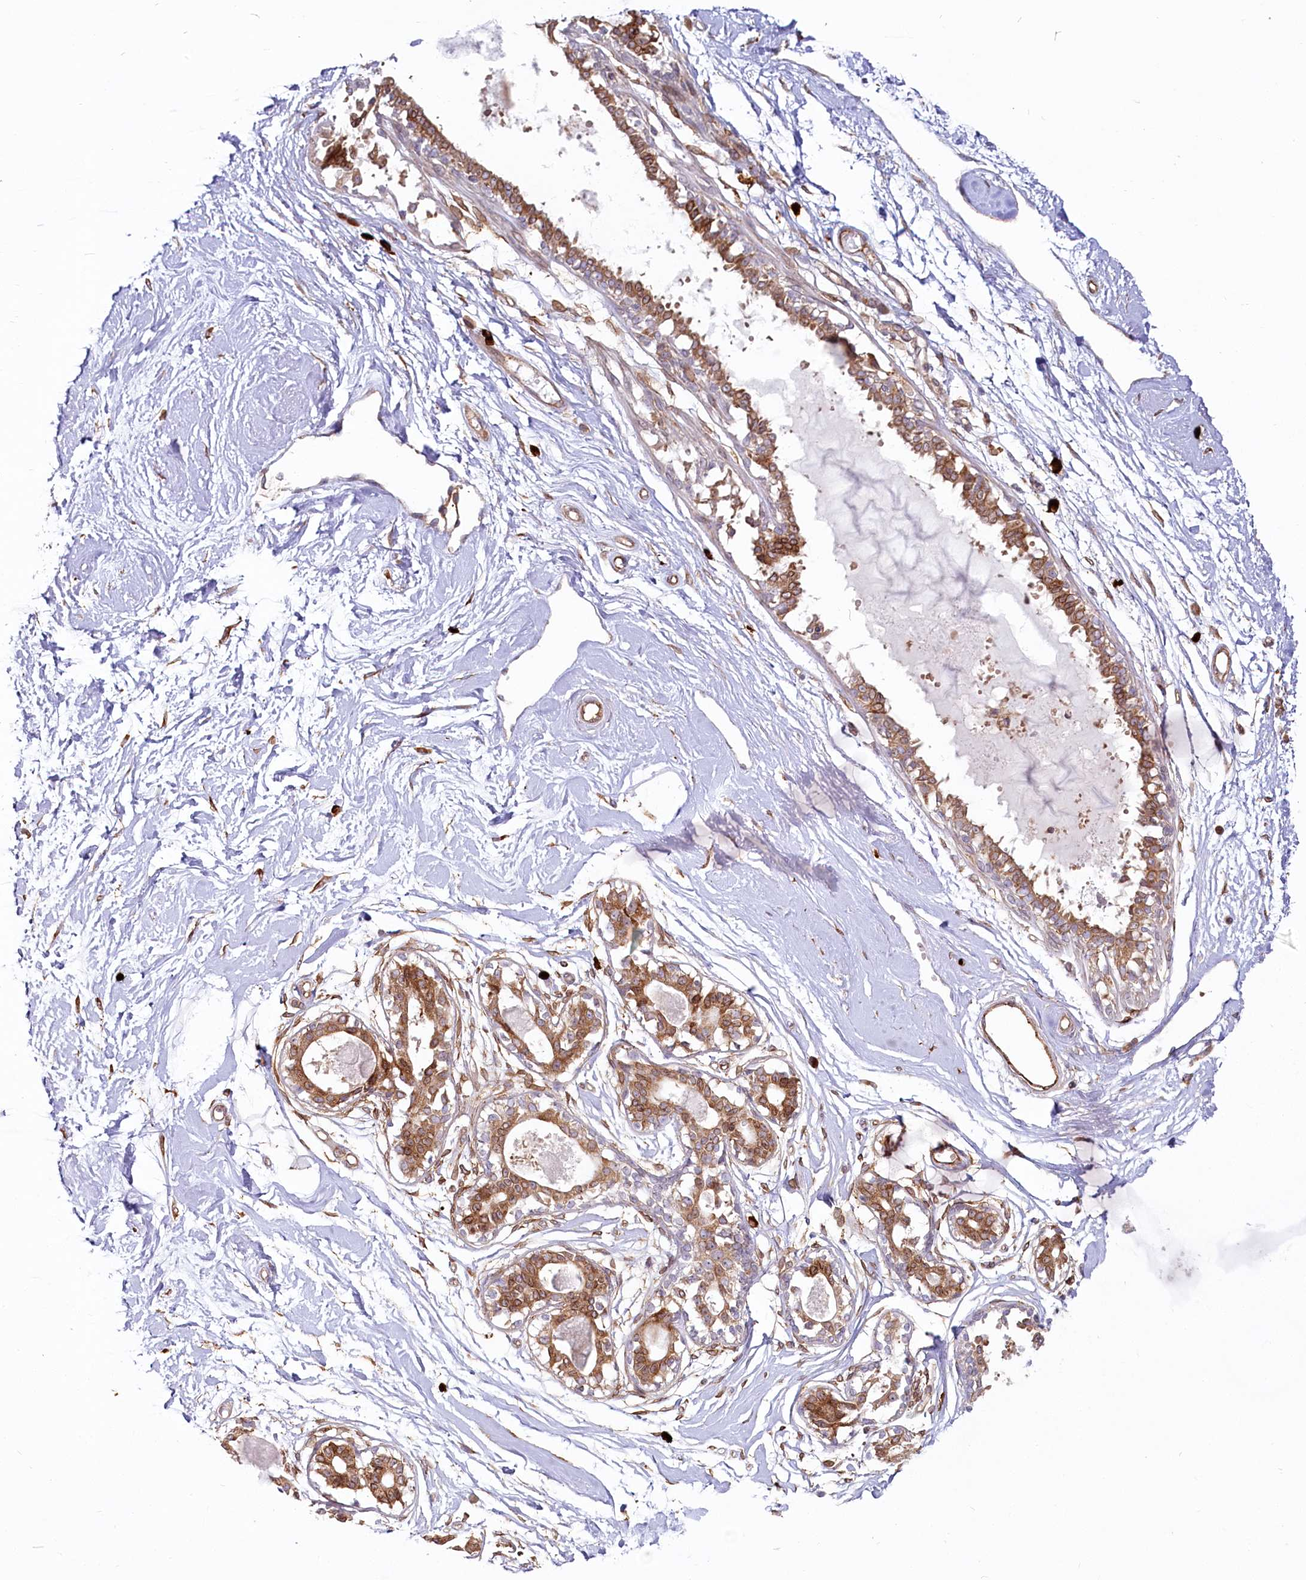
{"staining": {"intensity": "negative", "quantity": "none", "location": "none"}, "tissue": "breast", "cell_type": "Adipocytes", "image_type": "normal", "snomed": [{"axis": "morphology", "description": "Normal tissue, NOS"}, {"axis": "topography", "description": "Breast"}], "caption": "Benign breast was stained to show a protein in brown. There is no significant expression in adipocytes.", "gene": "HARS2", "patient": {"sex": "female", "age": 45}}